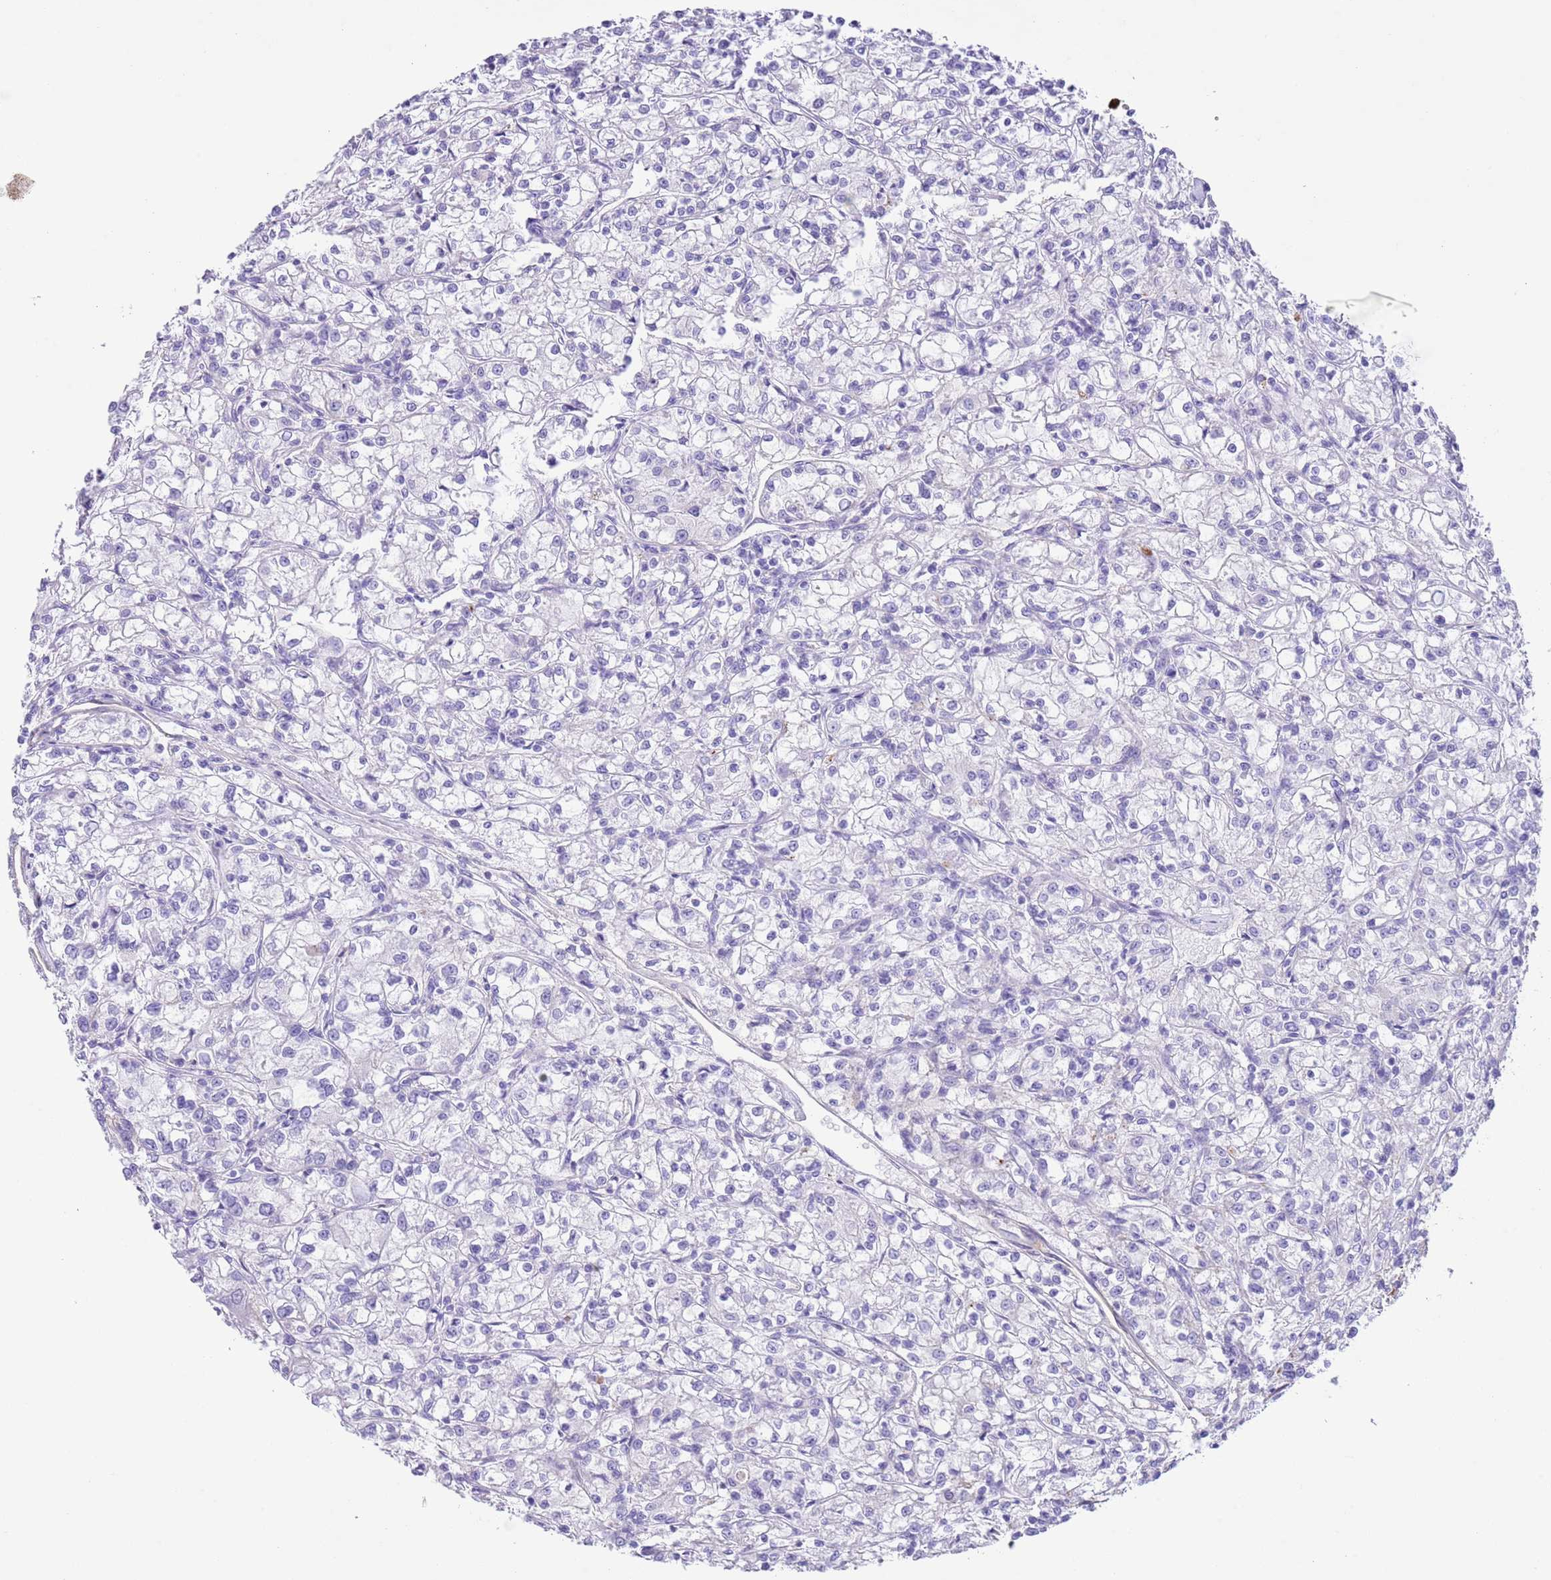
{"staining": {"intensity": "negative", "quantity": "none", "location": "none"}, "tissue": "renal cancer", "cell_type": "Tumor cells", "image_type": "cancer", "snomed": [{"axis": "morphology", "description": "Adenocarcinoma, NOS"}, {"axis": "topography", "description": "Kidney"}], "caption": "DAB (3,3'-diaminobenzidine) immunohistochemical staining of renal cancer displays no significant positivity in tumor cells.", "gene": "IGF1", "patient": {"sex": "female", "age": 59}}